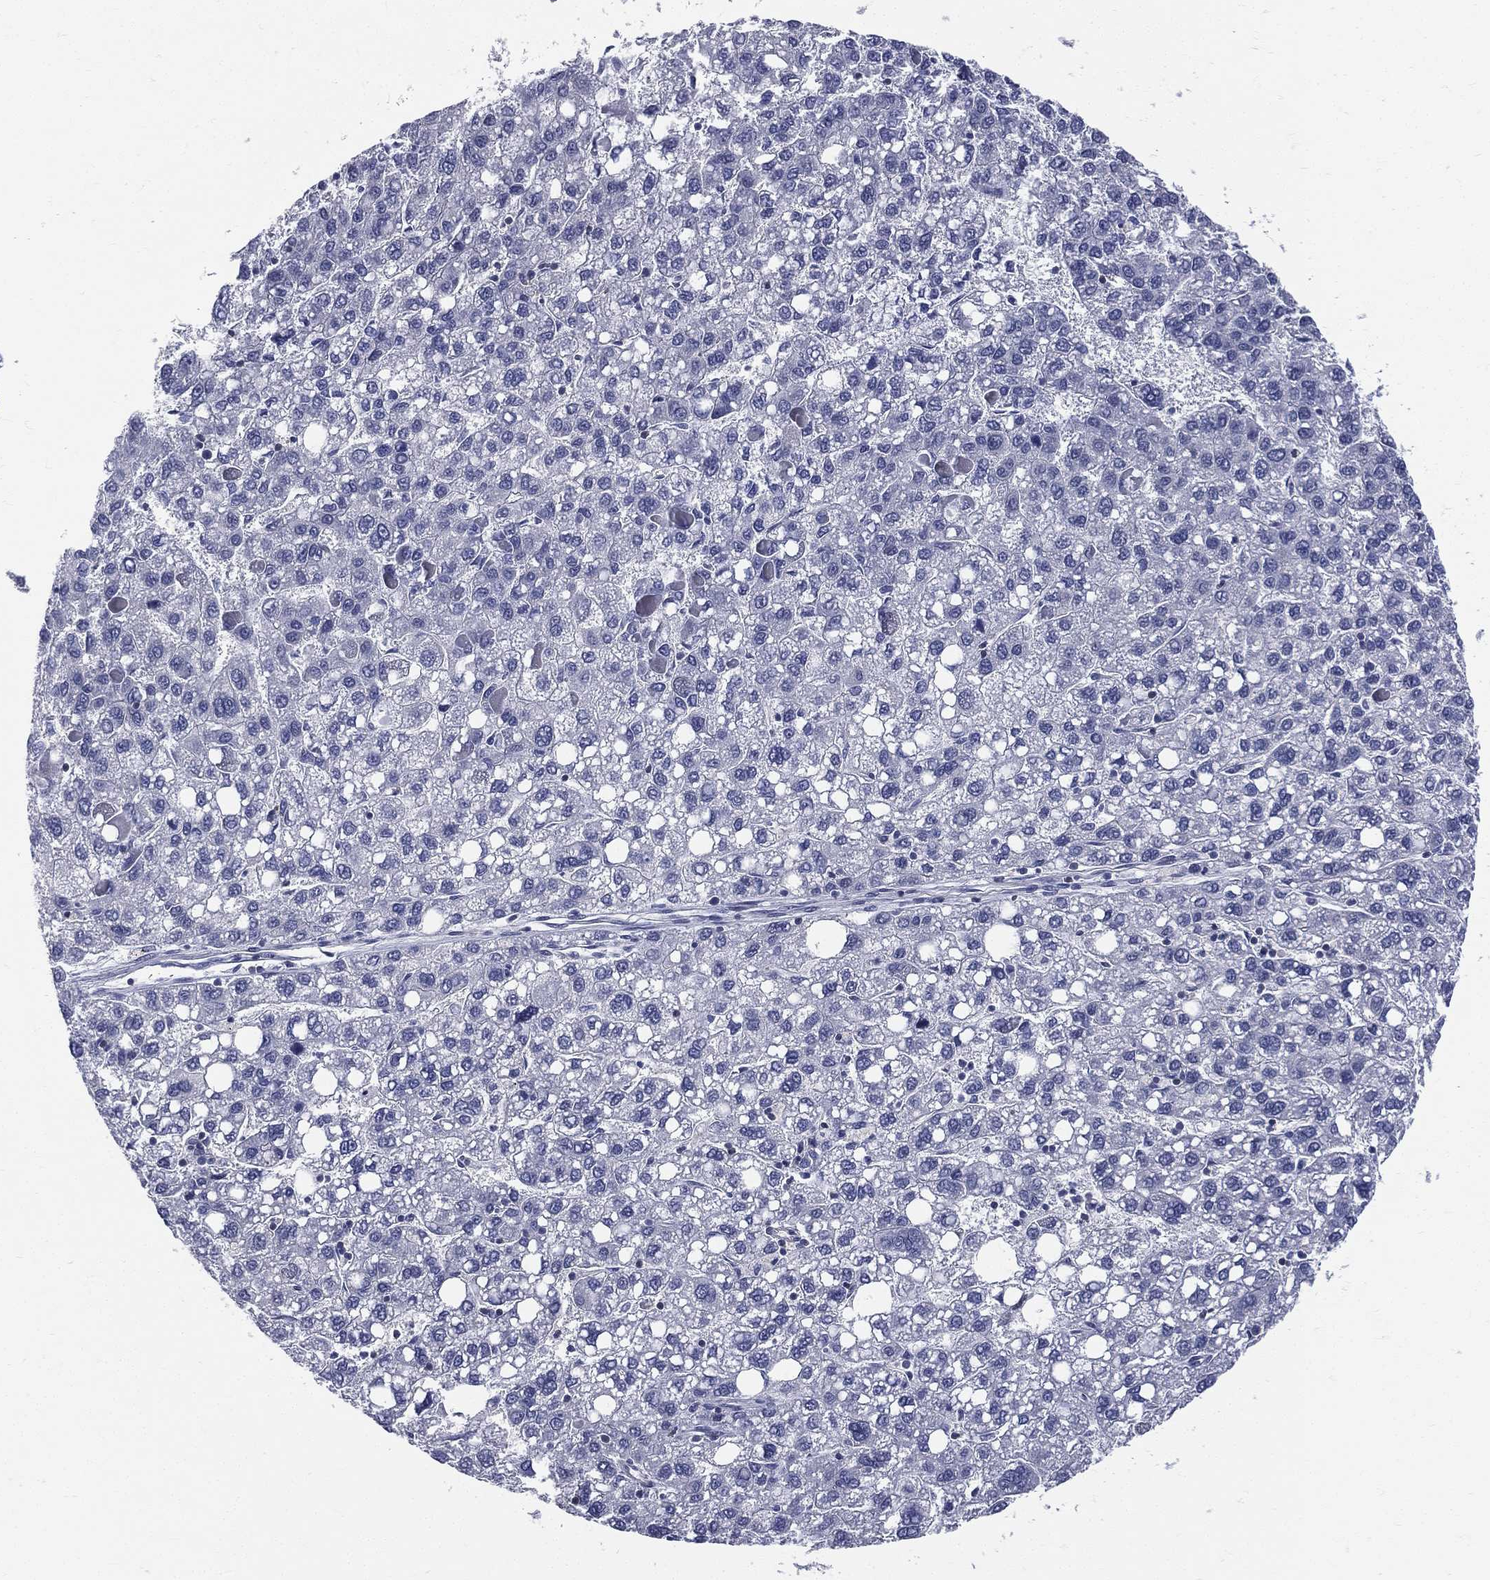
{"staining": {"intensity": "negative", "quantity": "none", "location": "none"}, "tissue": "liver cancer", "cell_type": "Tumor cells", "image_type": "cancer", "snomed": [{"axis": "morphology", "description": "Carcinoma, Hepatocellular, NOS"}, {"axis": "topography", "description": "Liver"}], "caption": "Tumor cells show no significant protein positivity in liver cancer.", "gene": "ETNPPL", "patient": {"sex": "female", "age": 82}}